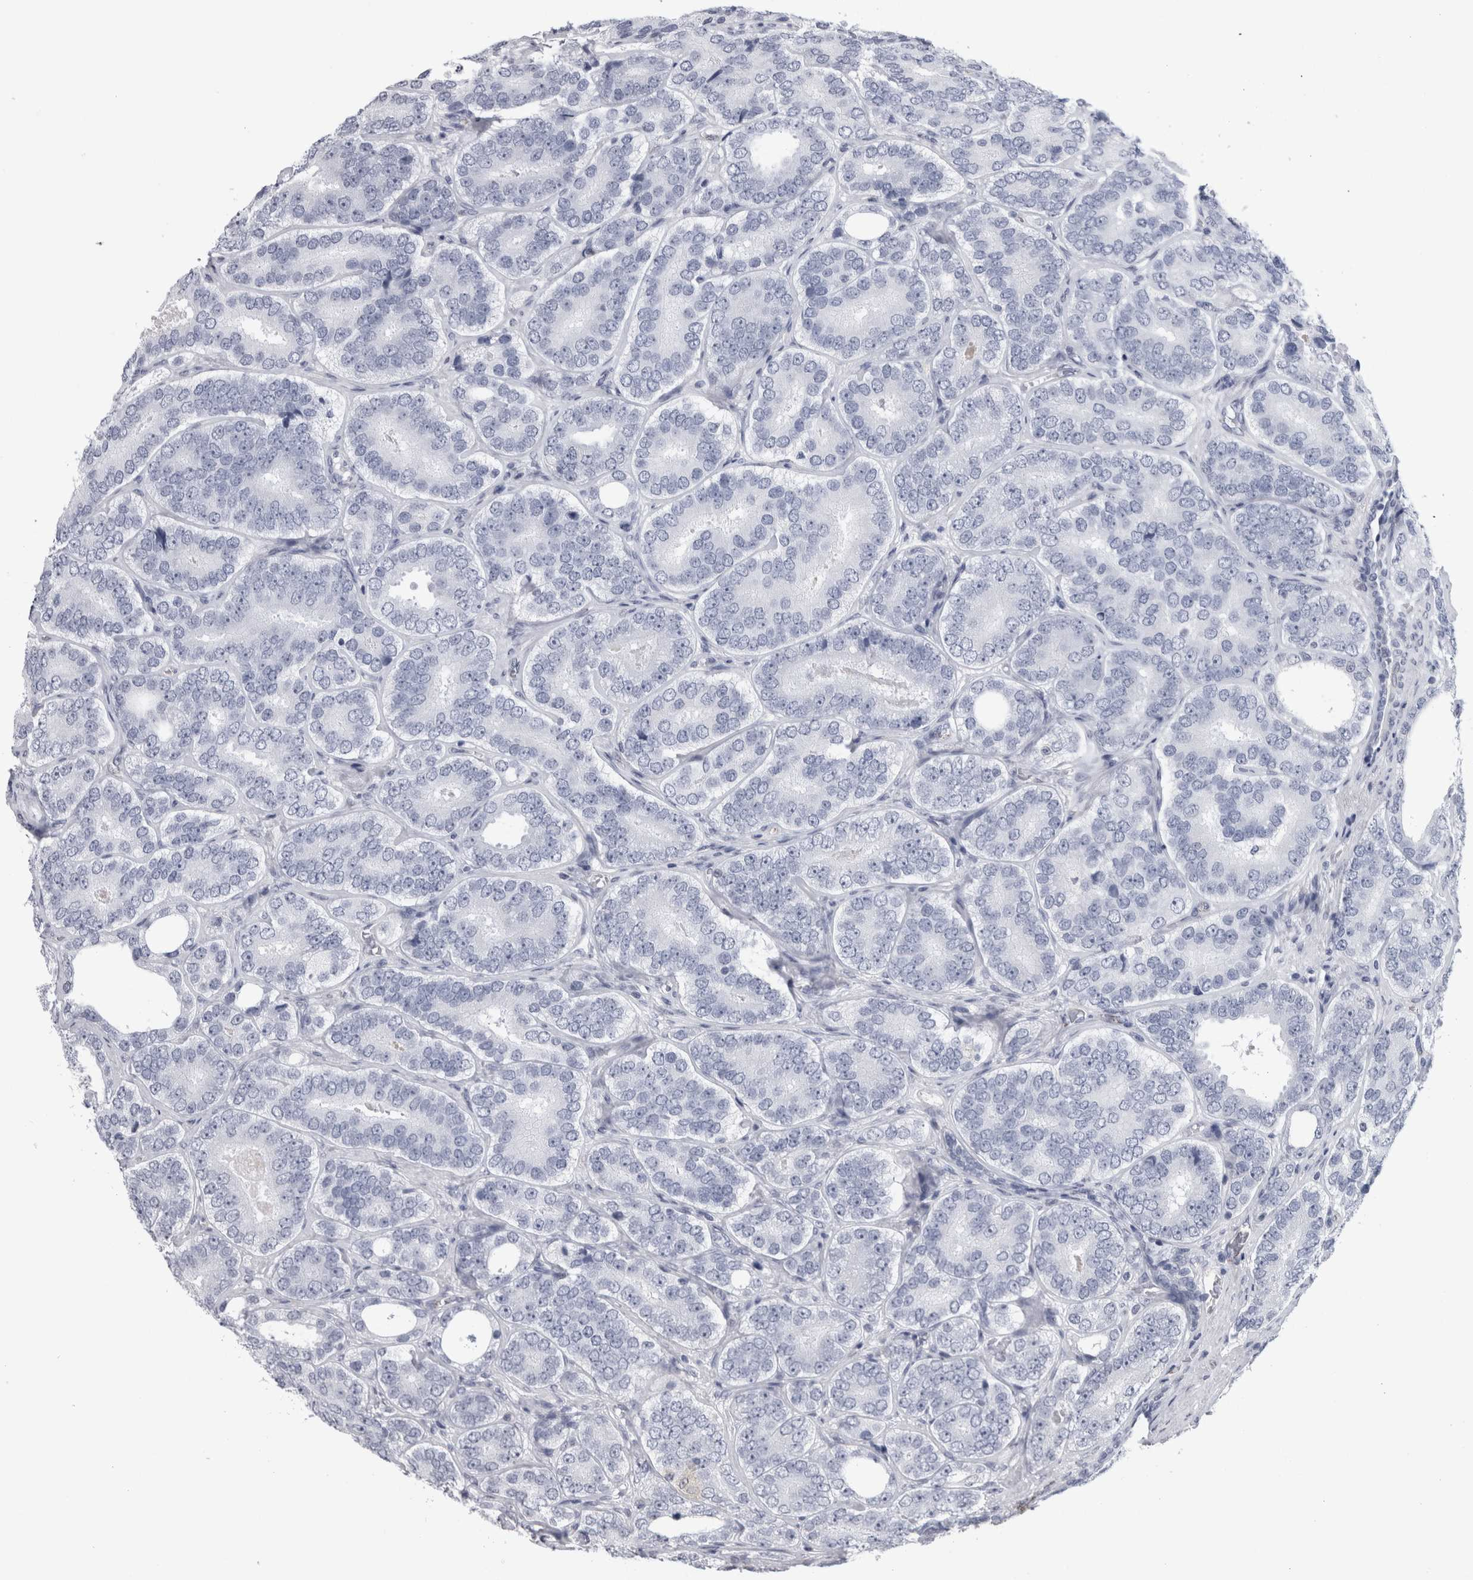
{"staining": {"intensity": "negative", "quantity": "none", "location": "none"}, "tissue": "prostate cancer", "cell_type": "Tumor cells", "image_type": "cancer", "snomed": [{"axis": "morphology", "description": "Adenocarcinoma, High grade"}, {"axis": "topography", "description": "Prostate"}], "caption": "The image displays no significant expression in tumor cells of prostate high-grade adenocarcinoma.", "gene": "ACOT7", "patient": {"sex": "male", "age": 56}}